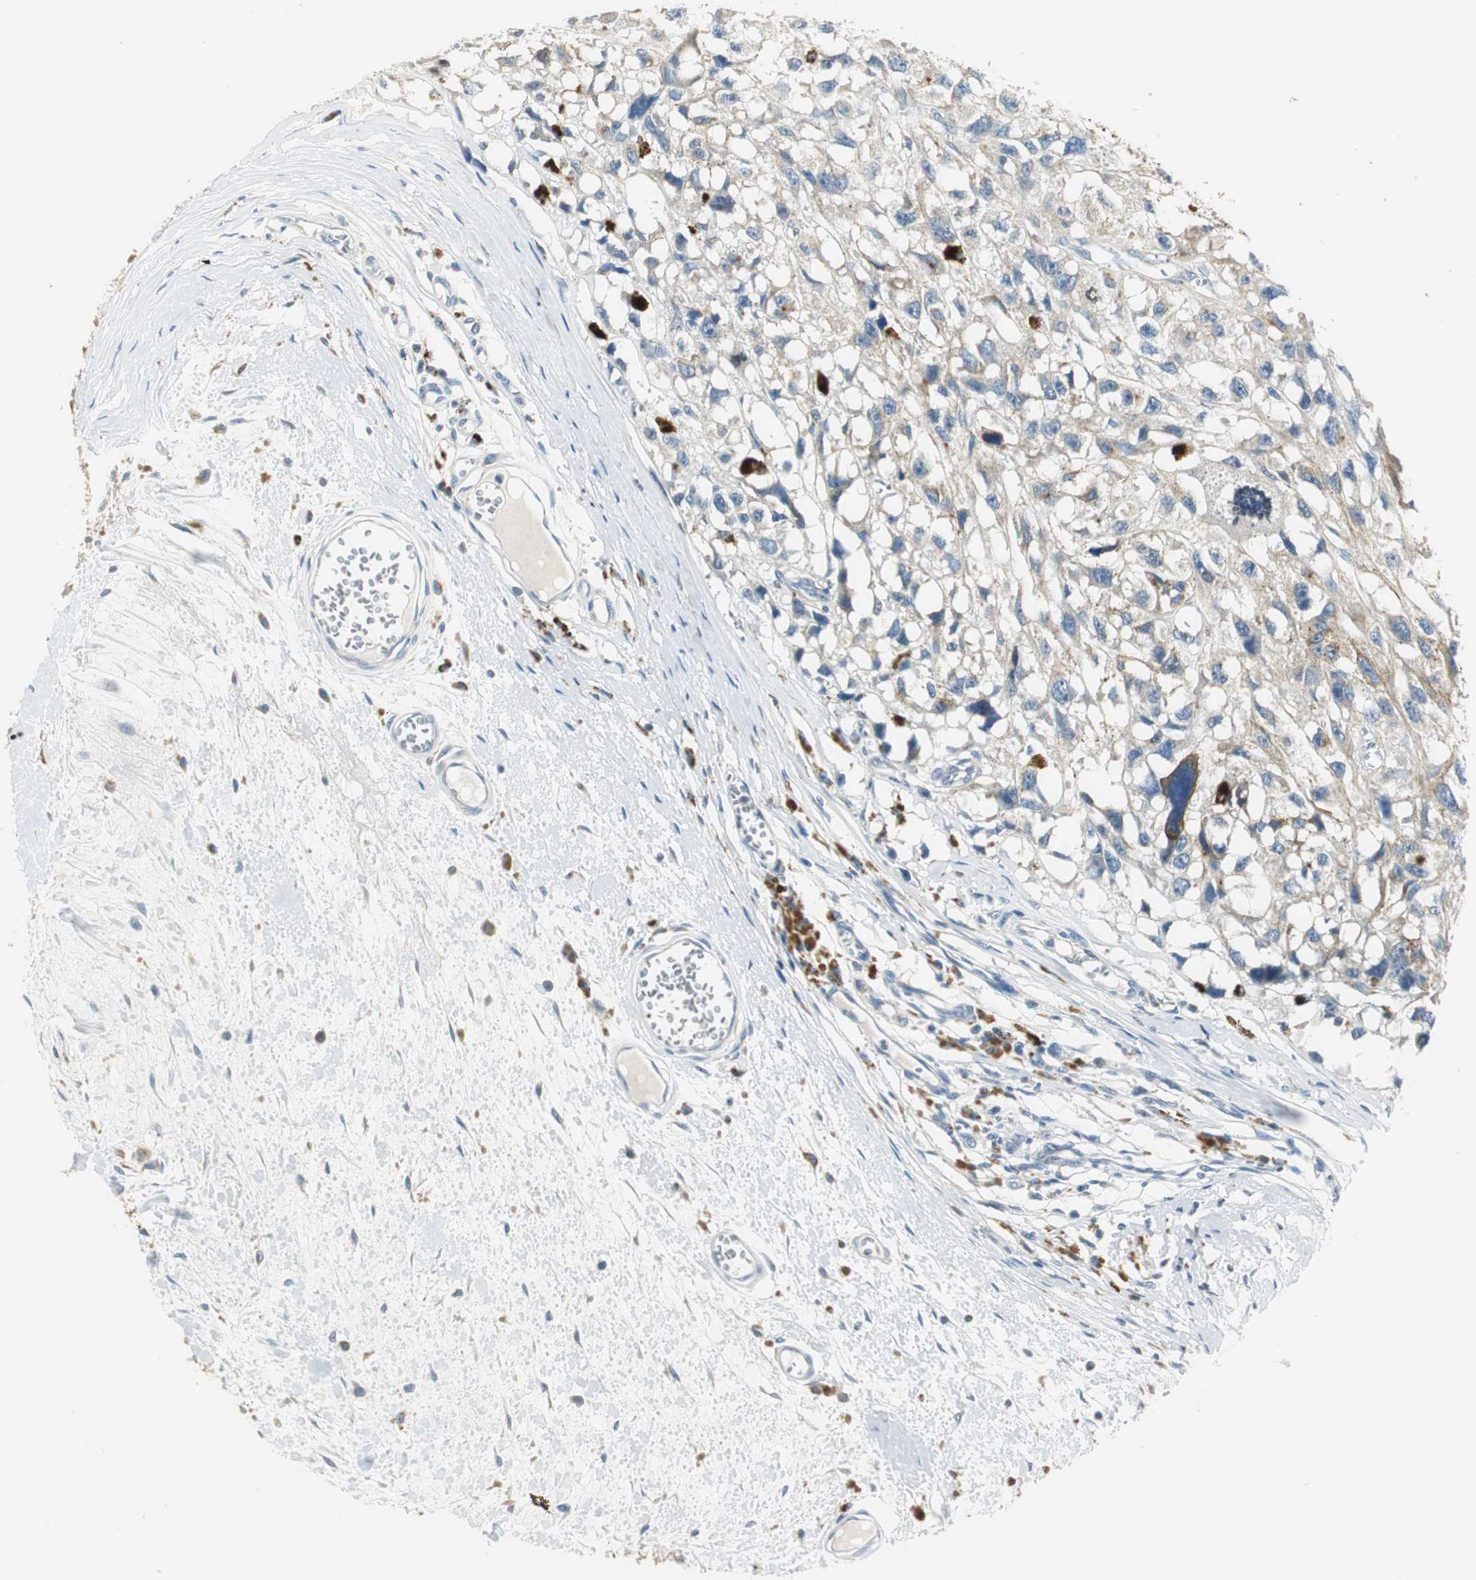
{"staining": {"intensity": "negative", "quantity": "none", "location": "none"}, "tissue": "melanoma", "cell_type": "Tumor cells", "image_type": "cancer", "snomed": [{"axis": "morphology", "description": "Malignant melanoma, Metastatic site"}, {"axis": "topography", "description": "Lymph node"}], "caption": "This is an immunohistochemistry (IHC) micrograph of malignant melanoma (metastatic site). There is no staining in tumor cells.", "gene": "NIT1", "patient": {"sex": "male", "age": 59}}